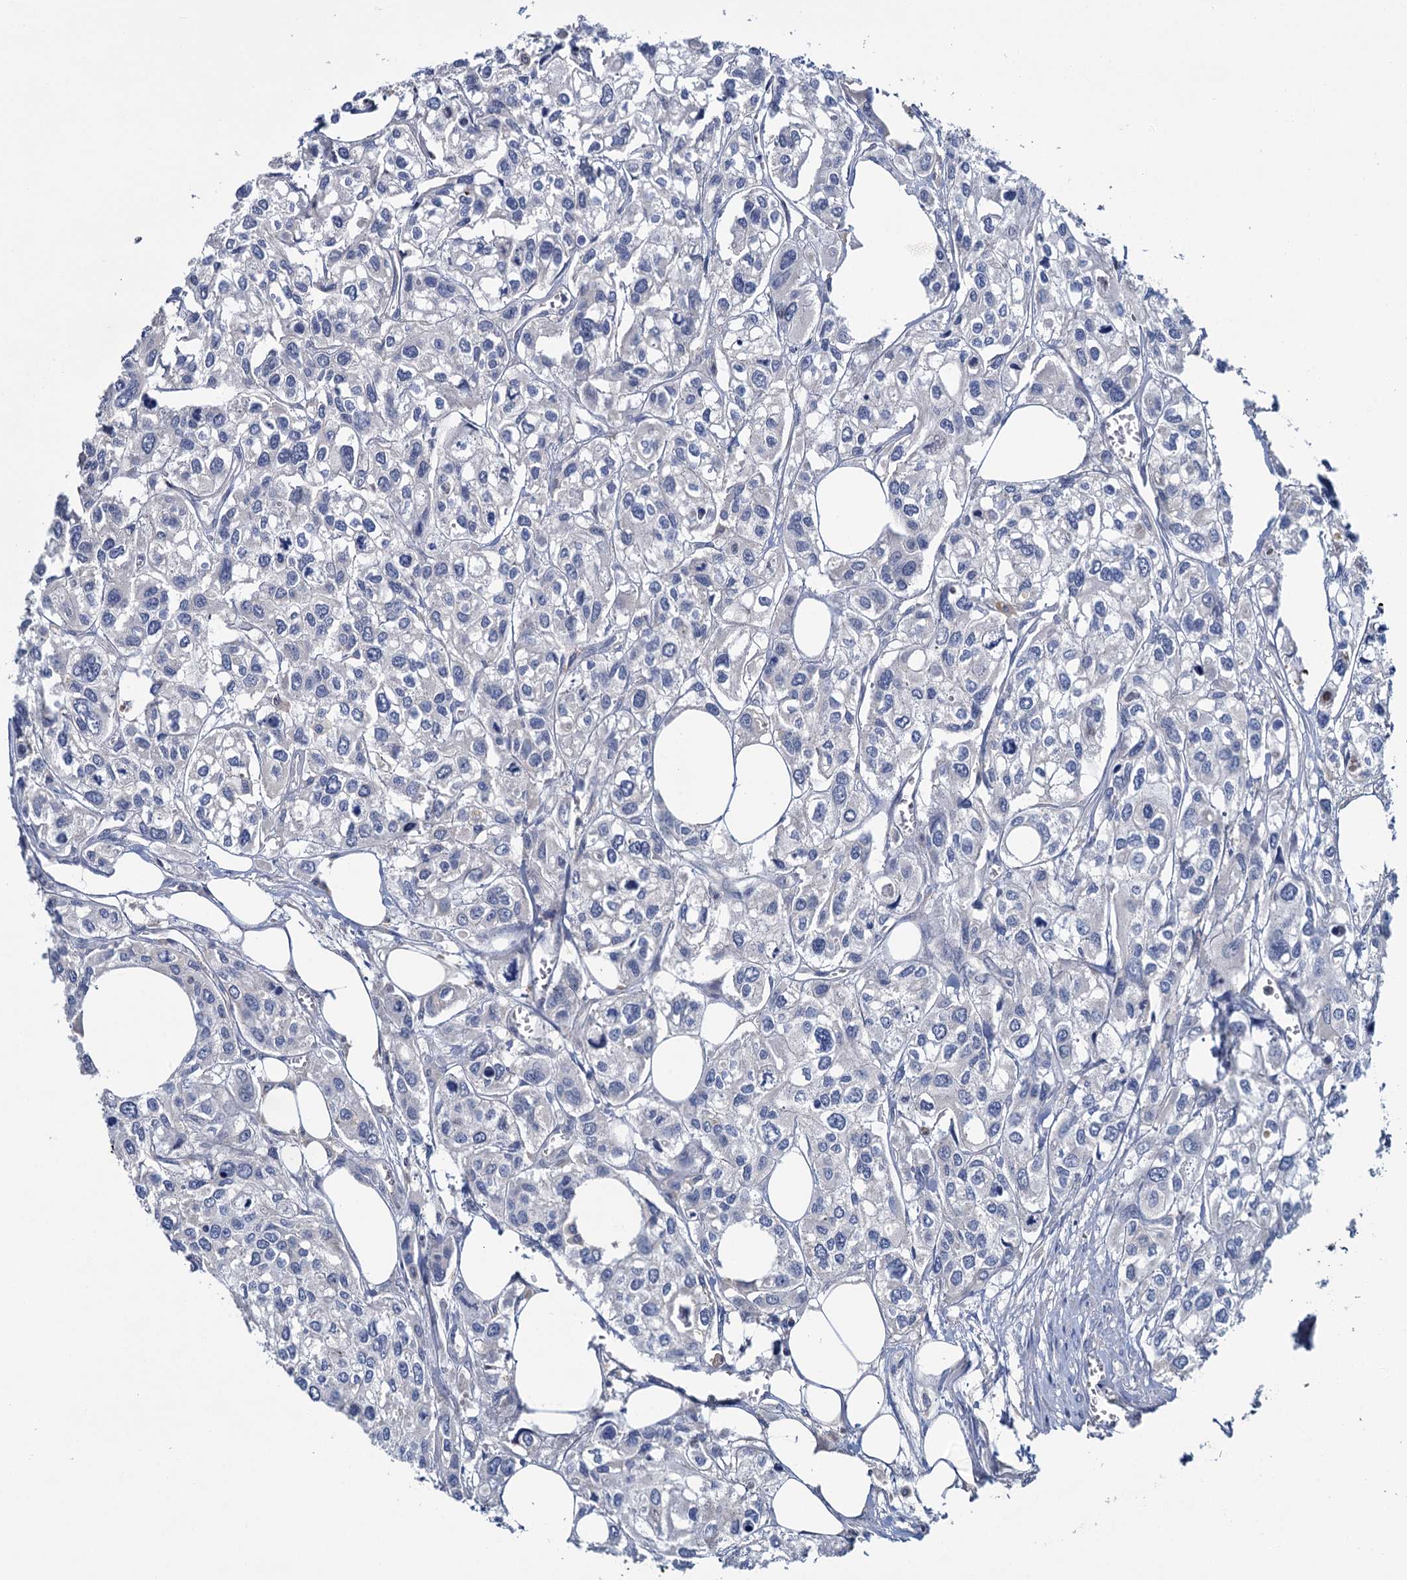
{"staining": {"intensity": "negative", "quantity": "none", "location": "none"}, "tissue": "urothelial cancer", "cell_type": "Tumor cells", "image_type": "cancer", "snomed": [{"axis": "morphology", "description": "Urothelial carcinoma, High grade"}, {"axis": "topography", "description": "Urinary bladder"}], "caption": "An image of urothelial cancer stained for a protein shows no brown staining in tumor cells.", "gene": "FGFR2", "patient": {"sex": "male", "age": 67}}